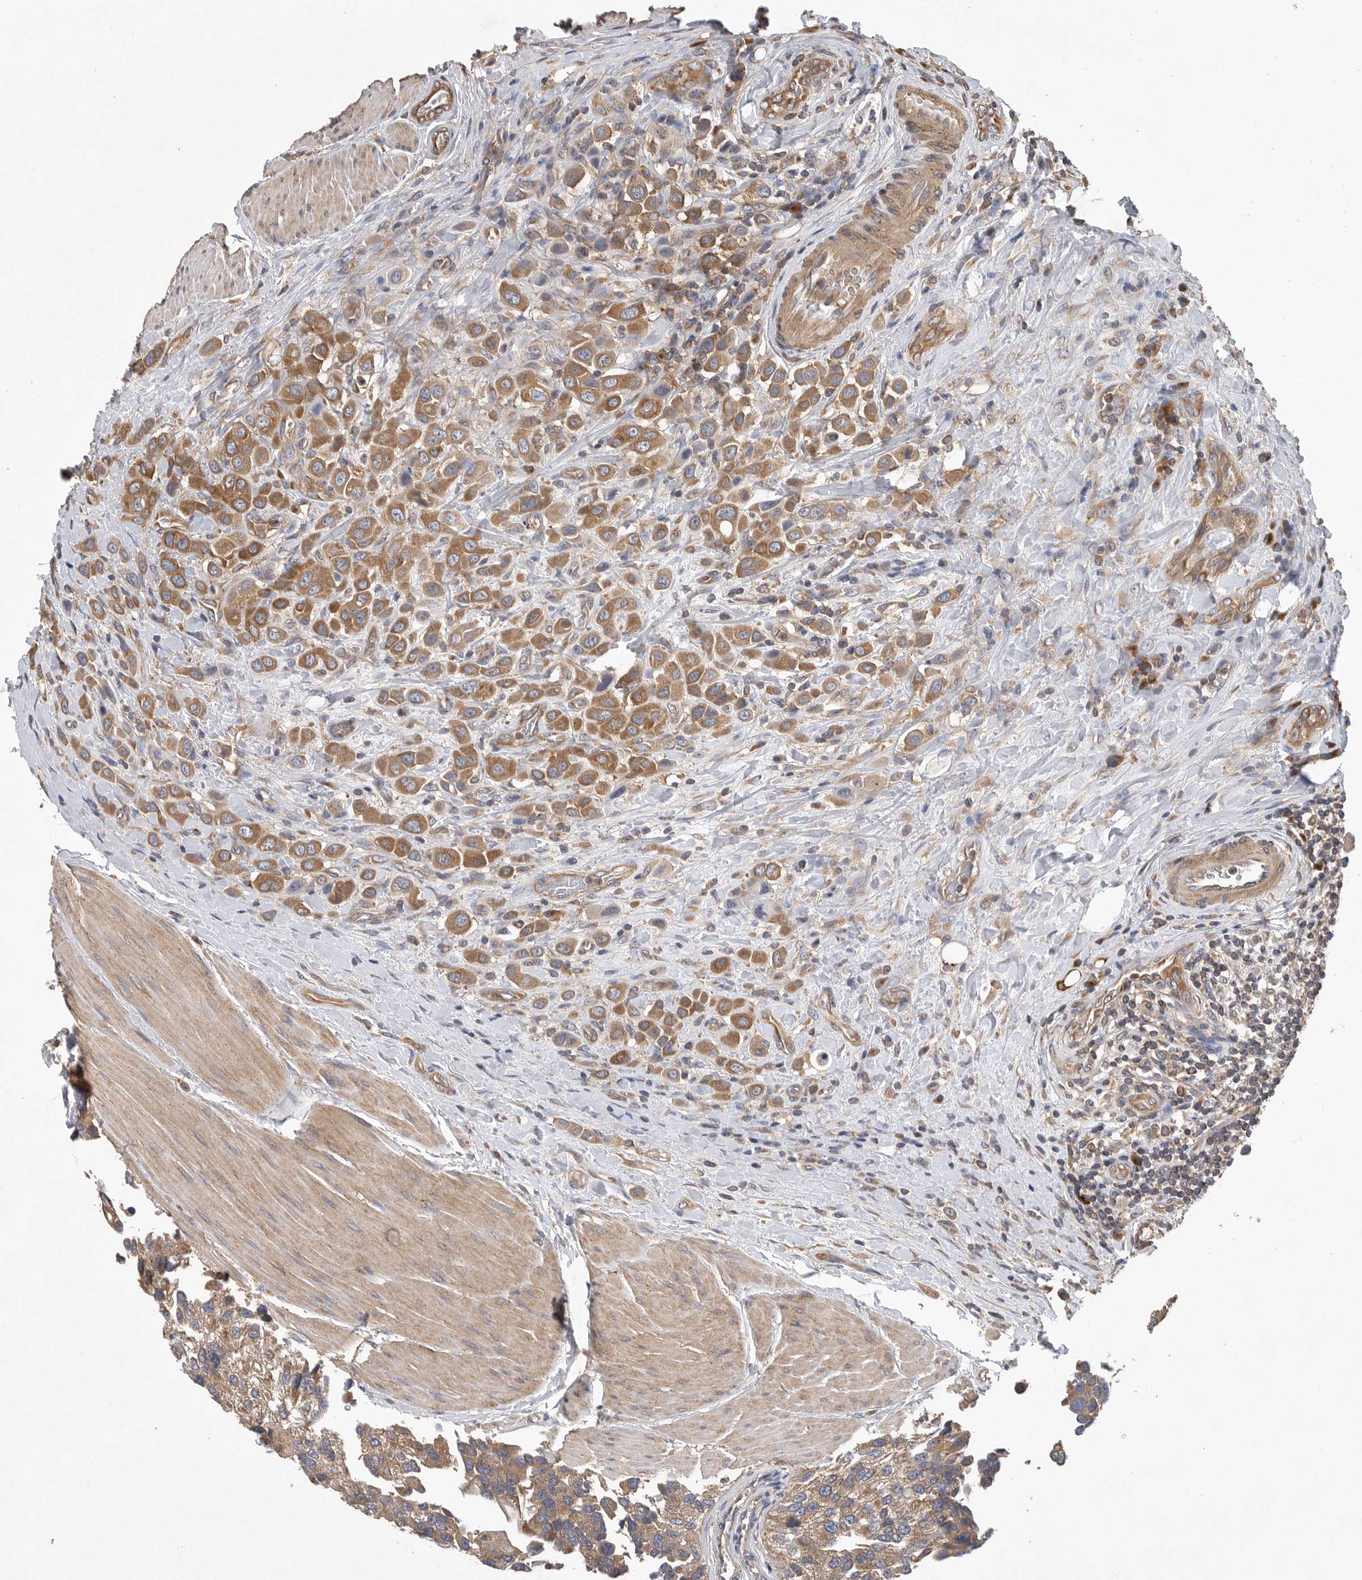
{"staining": {"intensity": "moderate", "quantity": ">75%", "location": "cytoplasmic/membranous"}, "tissue": "urothelial cancer", "cell_type": "Tumor cells", "image_type": "cancer", "snomed": [{"axis": "morphology", "description": "Urothelial carcinoma, High grade"}, {"axis": "topography", "description": "Urinary bladder"}], "caption": "The micrograph reveals immunohistochemical staining of high-grade urothelial carcinoma. There is moderate cytoplasmic/membranous positivity is appreciated in about >75% of tumor cells.", "gene": "OXR1", "patient": {"sex": "male", "age": 50}}